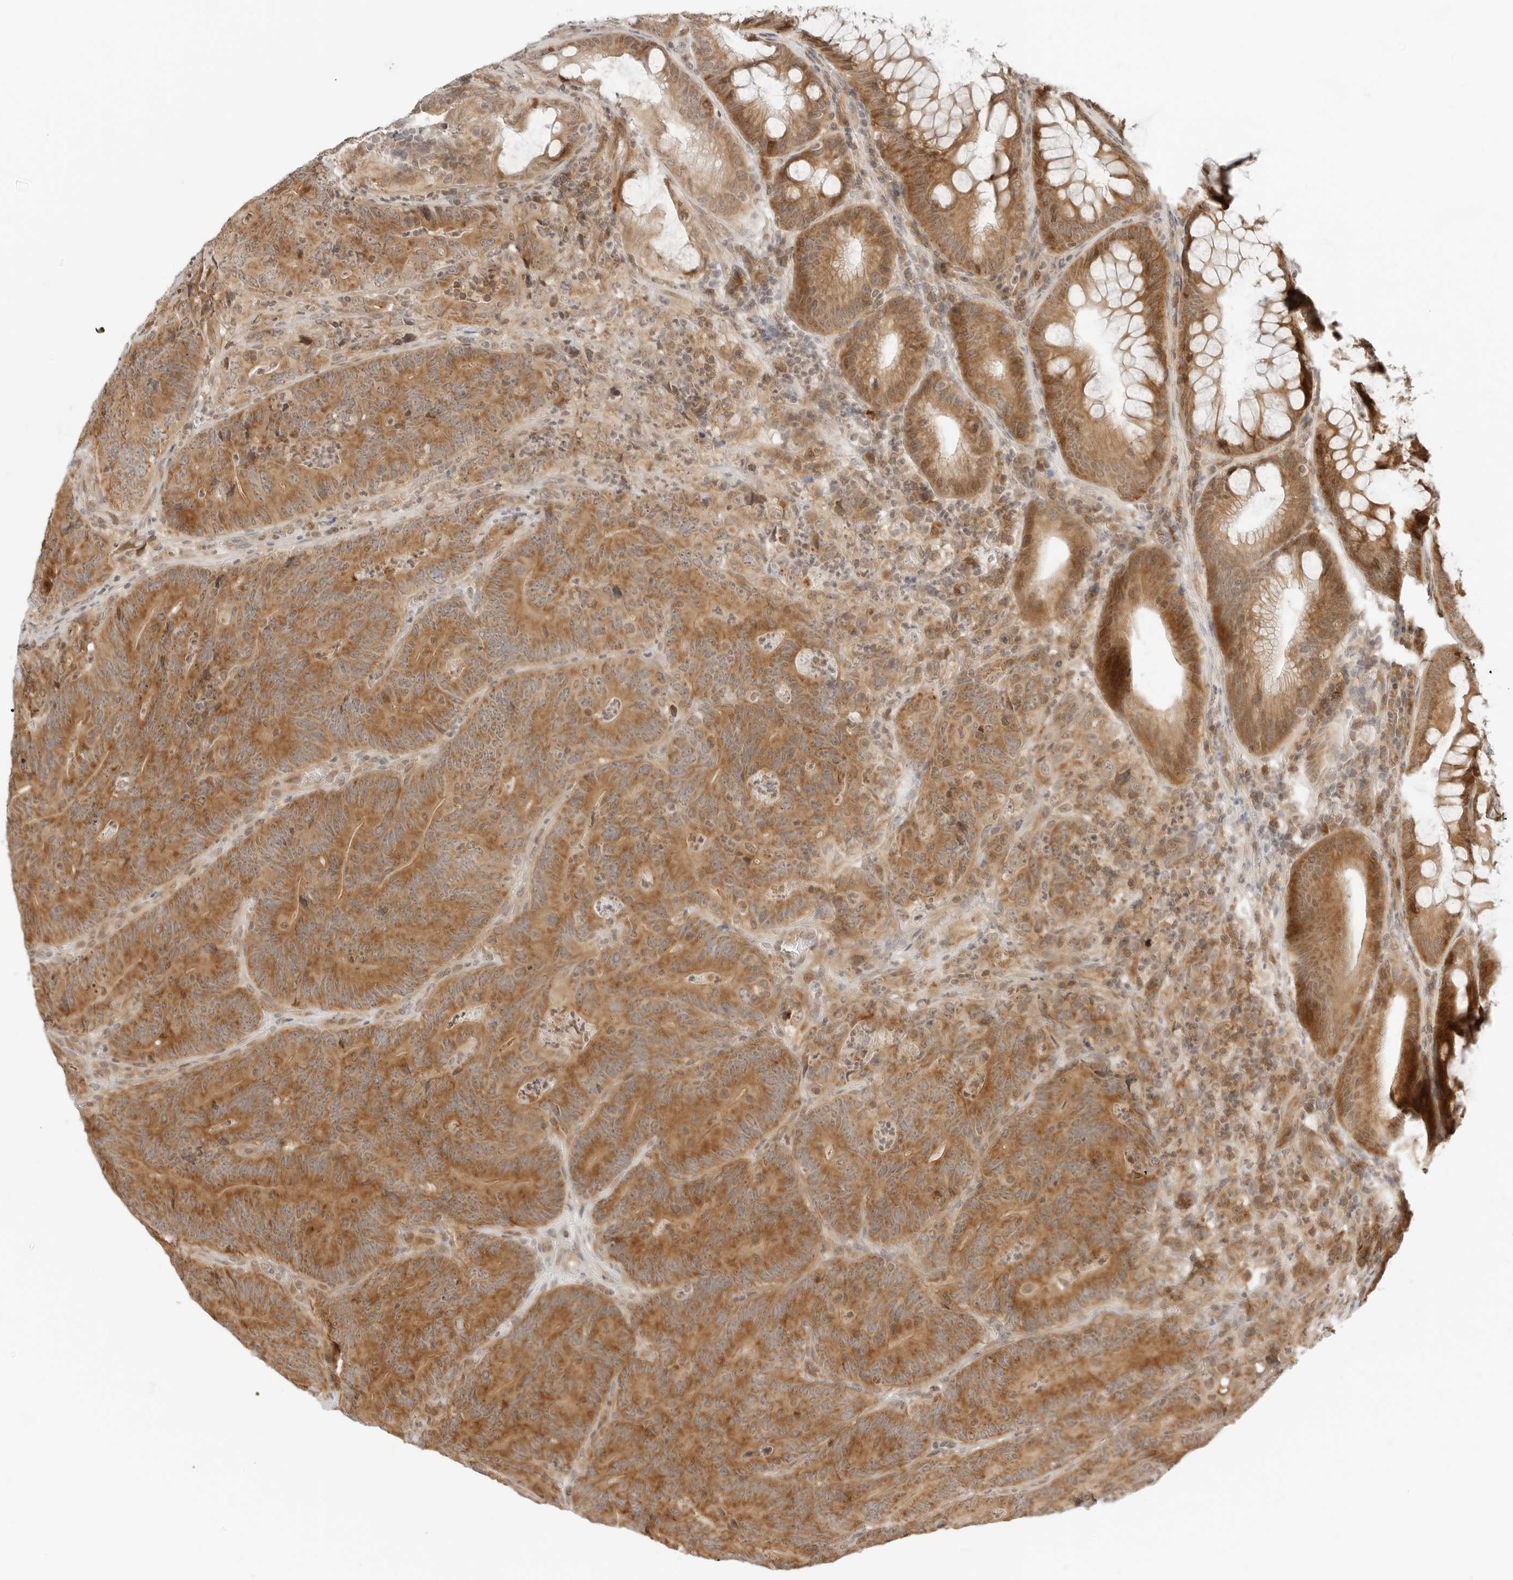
{"staining": {"intensity": "strong", "quantity": ">75%", "location": "cytoplasmic/membranous"}, "tissue": "colorectal cancer", "cell_type": "Tumor cells", "image_type": "cancer", "snomed": [{"axis": "morphology", "description": "Normal tissue, NOS"}, {"axis": "topography", "description": "Colon"}], "caption": "Tumor cells show high levels of strong cytoplasmic/membranous positivity in approximately >75% of cells in human colorectal cancer. (DAB (3,3'-diaminobenzidine) IHC with brightfield microscopy, high magnification).", "gene": "RC3H1", "patient": {"sex": "female", "age": 82}}